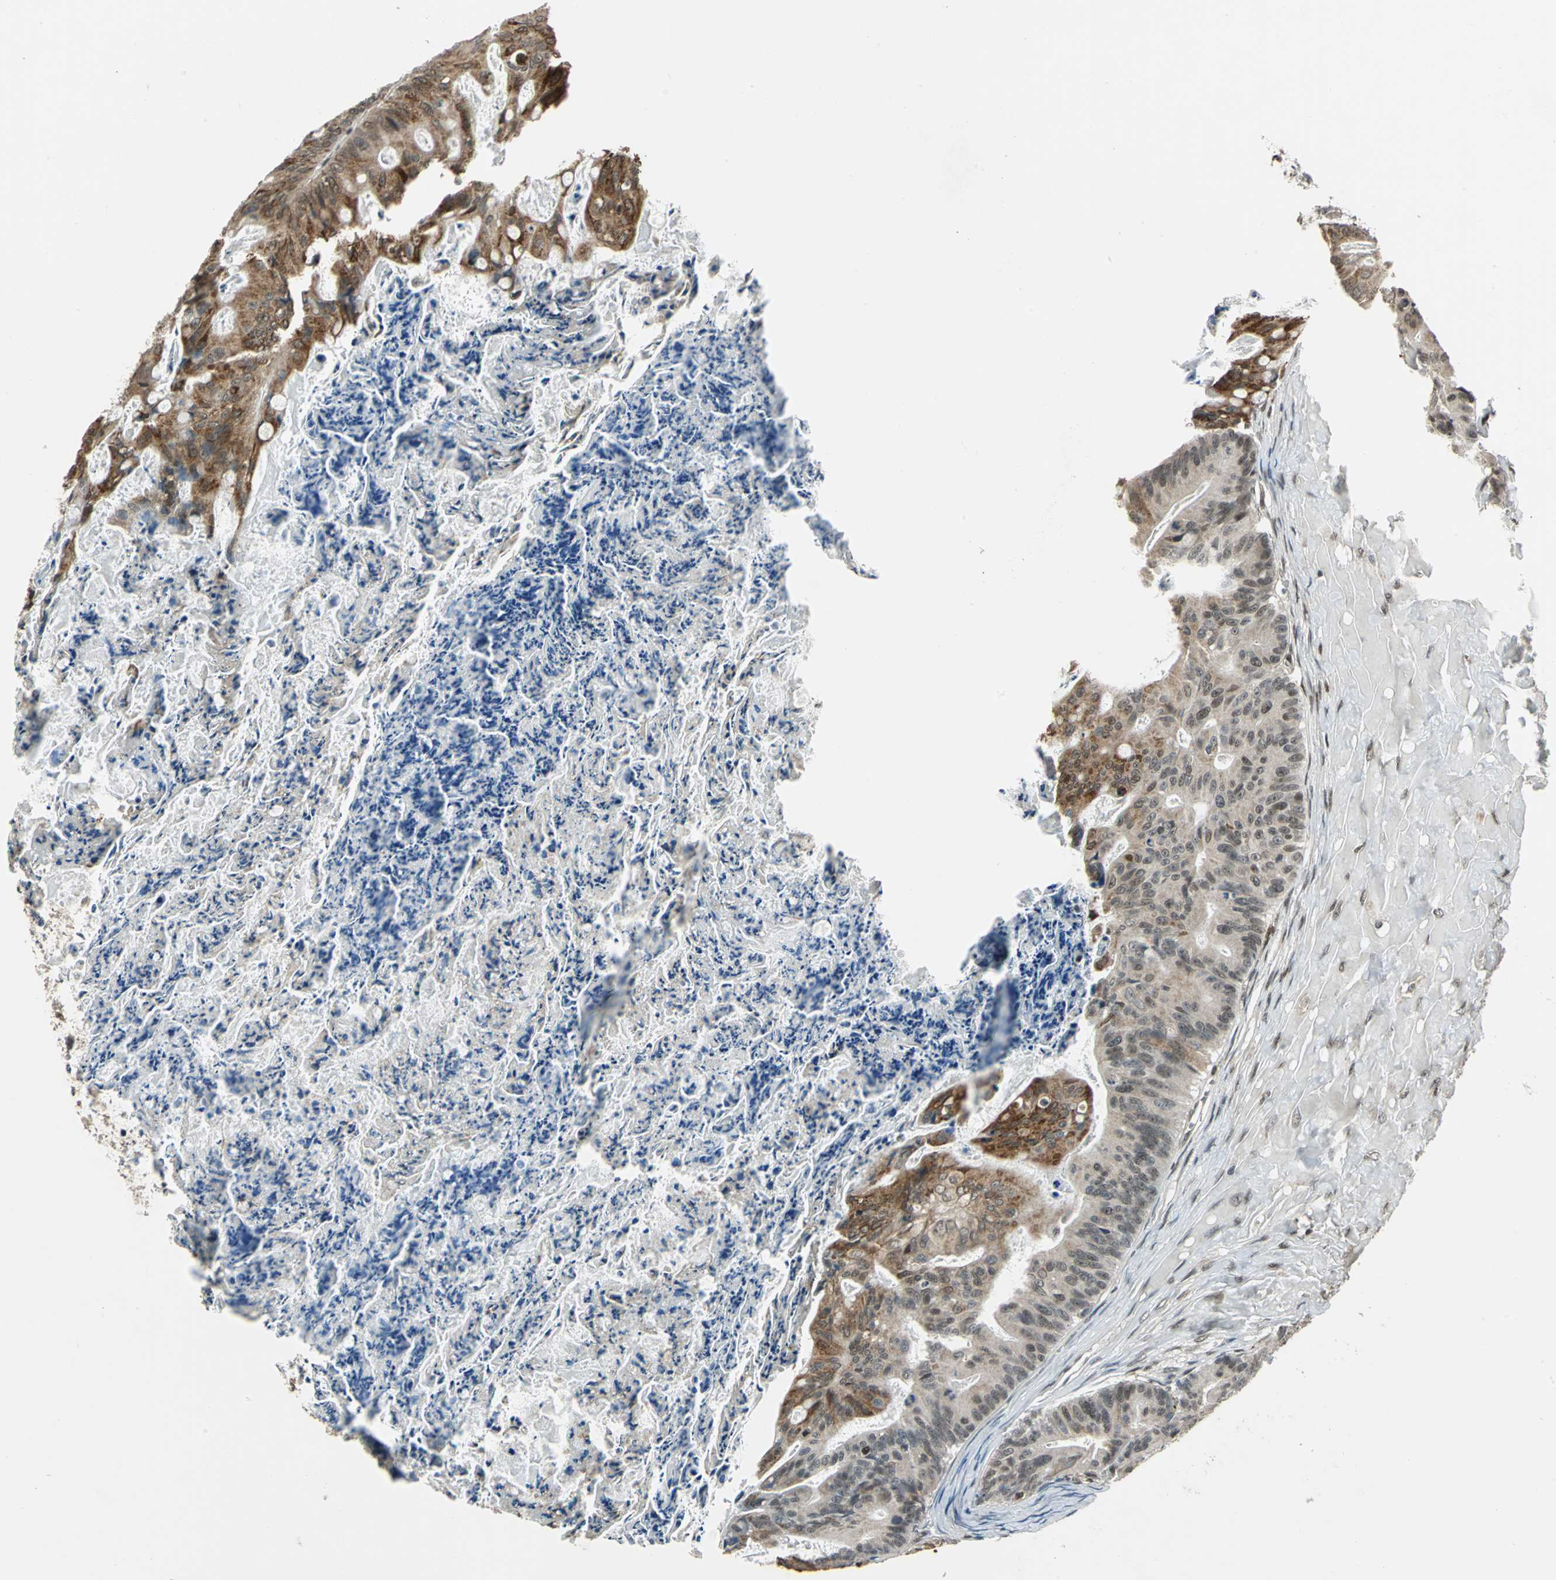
{"staining": {"intensity": "moderate", "quantity": "25%-75%", "location": "cytoplasmic/membranous,nuclear"}, "tissue": "ovarian cancer", "cell_type": "Tumor cells", "image_type": "cancer", "snomed": [{"axis": "morphology", "description": "Cystadenocarcinoma, mucinous, NOS"}, {"axis": "topography", "description": "Ovary"}], "caption": "A high-resolution image shows immunohistochemistry (IHC) staining of ovarian mucinous cystadenocarcinoma, which demonstrates moderate cytoplasmic/membranous and nuclear positivity in approximately 25%-75% of tumor cells.", "gene": "NR2C2", "patient": {"sex": "female", "age": 36}}